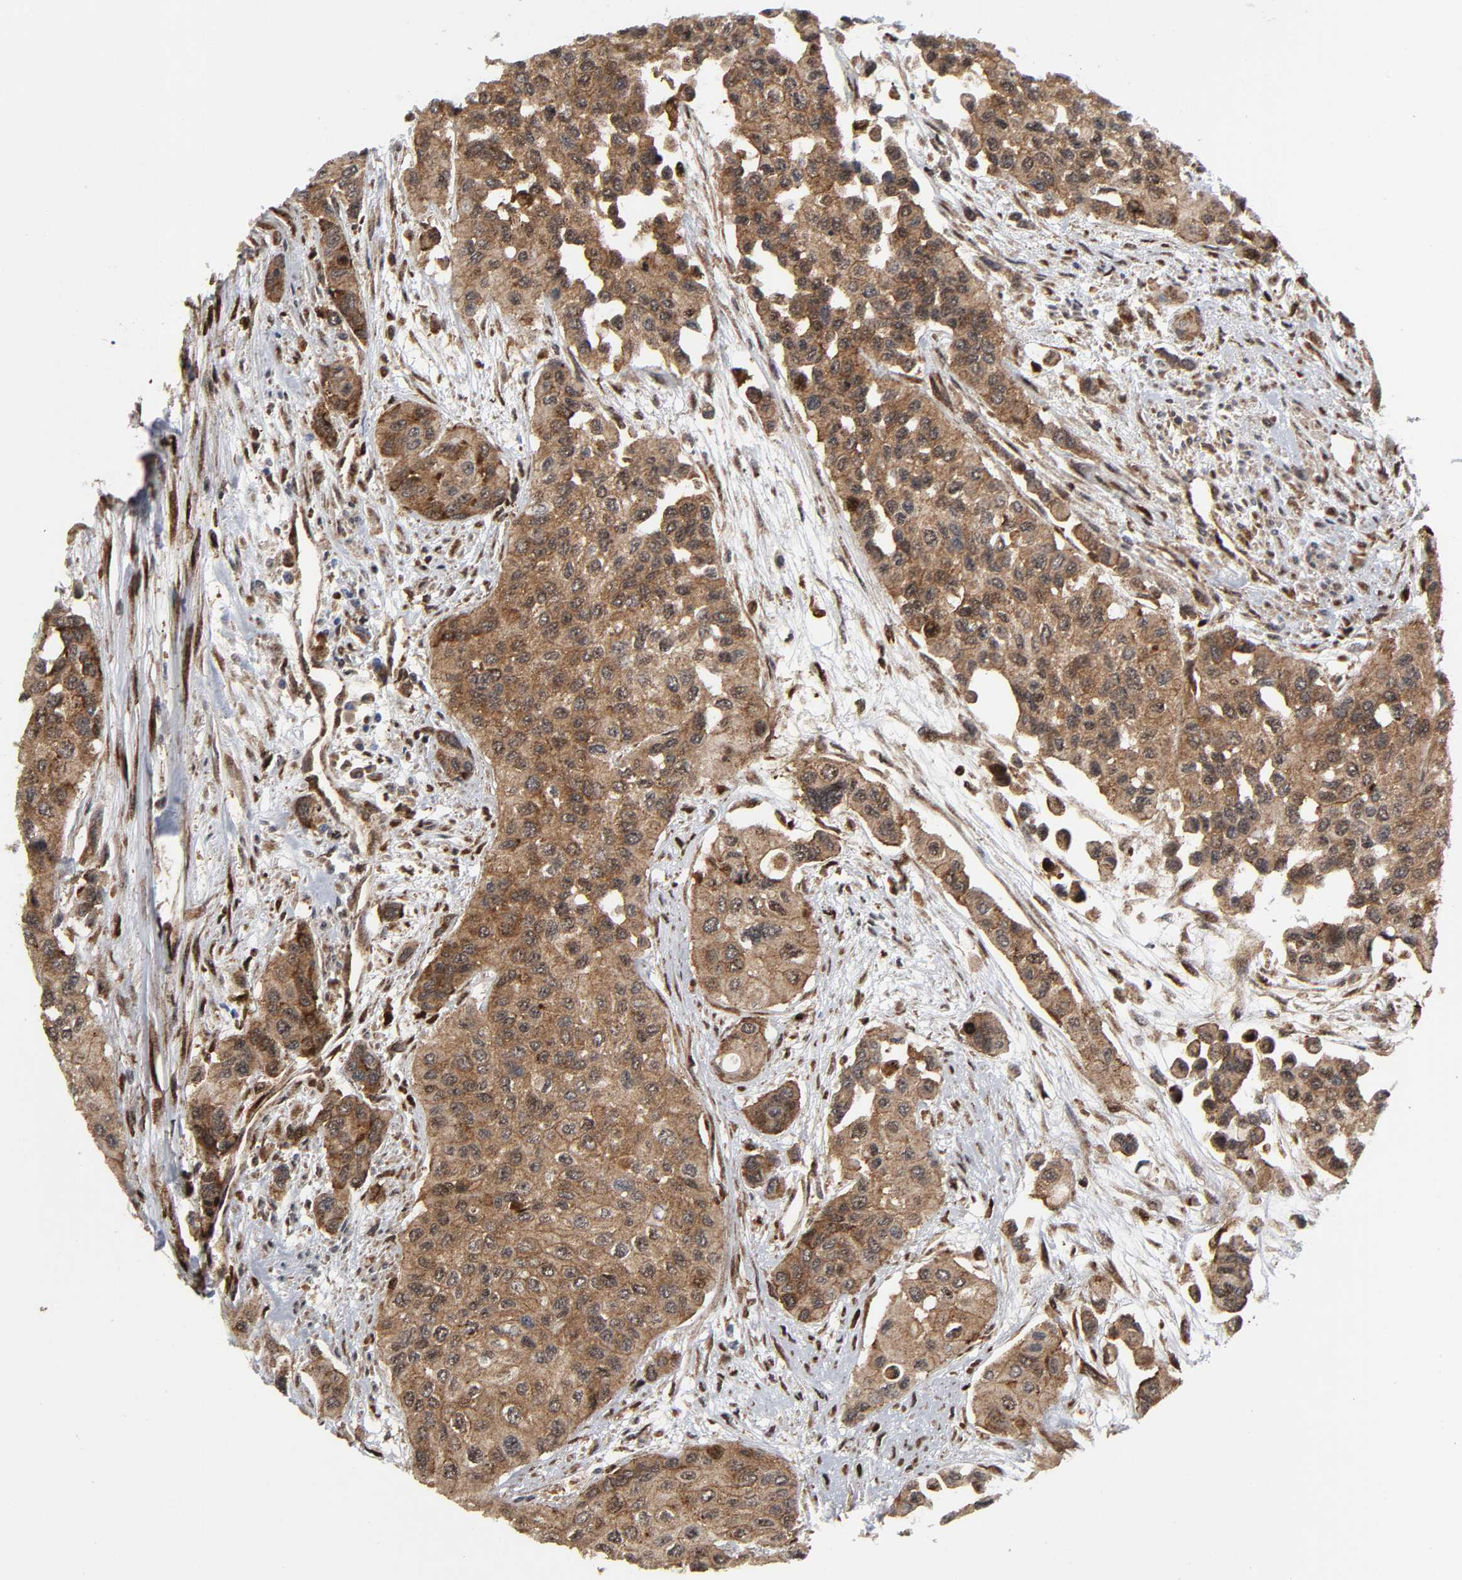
{"staining": {"intensity": "moderate", "quantity": ">75%", "location": "cytoplasmic/membranous"}, "tissue": "urothelial cancer", "cell_type": "Tumor cells", "image_type": "cancer", "snomed": [{"axis": "morphology", "description": "Urothelial carcinoma, High grade"}, {"axis": "topography", "description": "Urinary bladder"}], "caption": "The image reveals staining of urothelial cancer, revealing moderate cytoplasmic/membranous protein expression (brown color) within tumor cells.", "gene": "MAPK1", "patient": {"sex": "female", "age": 56}}